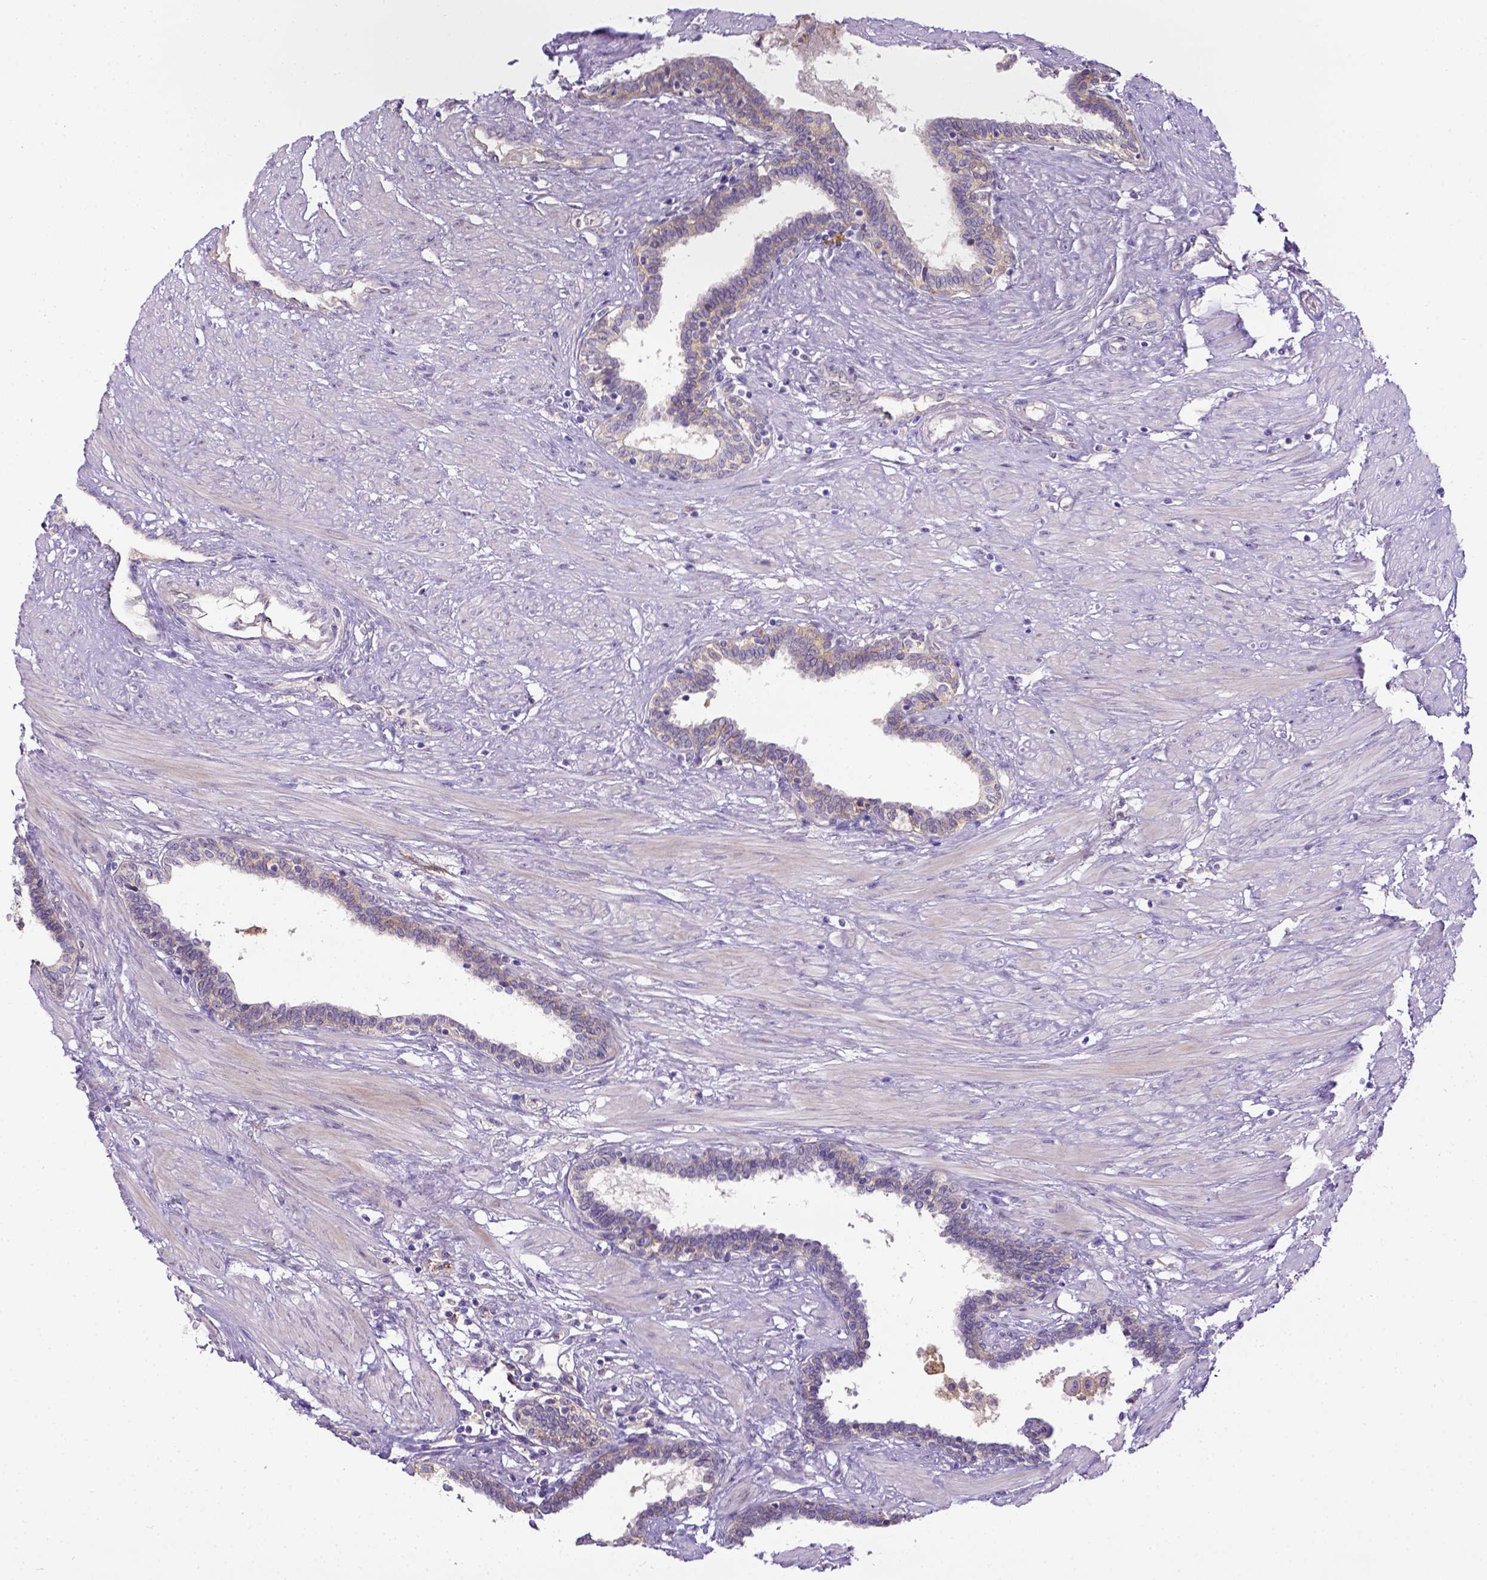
{"staining": {"intensity": "negative", "quantity": "none", "location": "none"}, "tissue": "prostate", "cell_type": "Glandular cells", "image_type": "normal", "snomed": [{"axis": "morphology", "description": "Normal tissue, NOS"}, {"axis": "topography", "description": "Prostate"}], "caption": "Glandular cells show no significant protein positivity in benign prostate.", "gene": "CD40", "patient": {"sex": "male", "age": 55}}